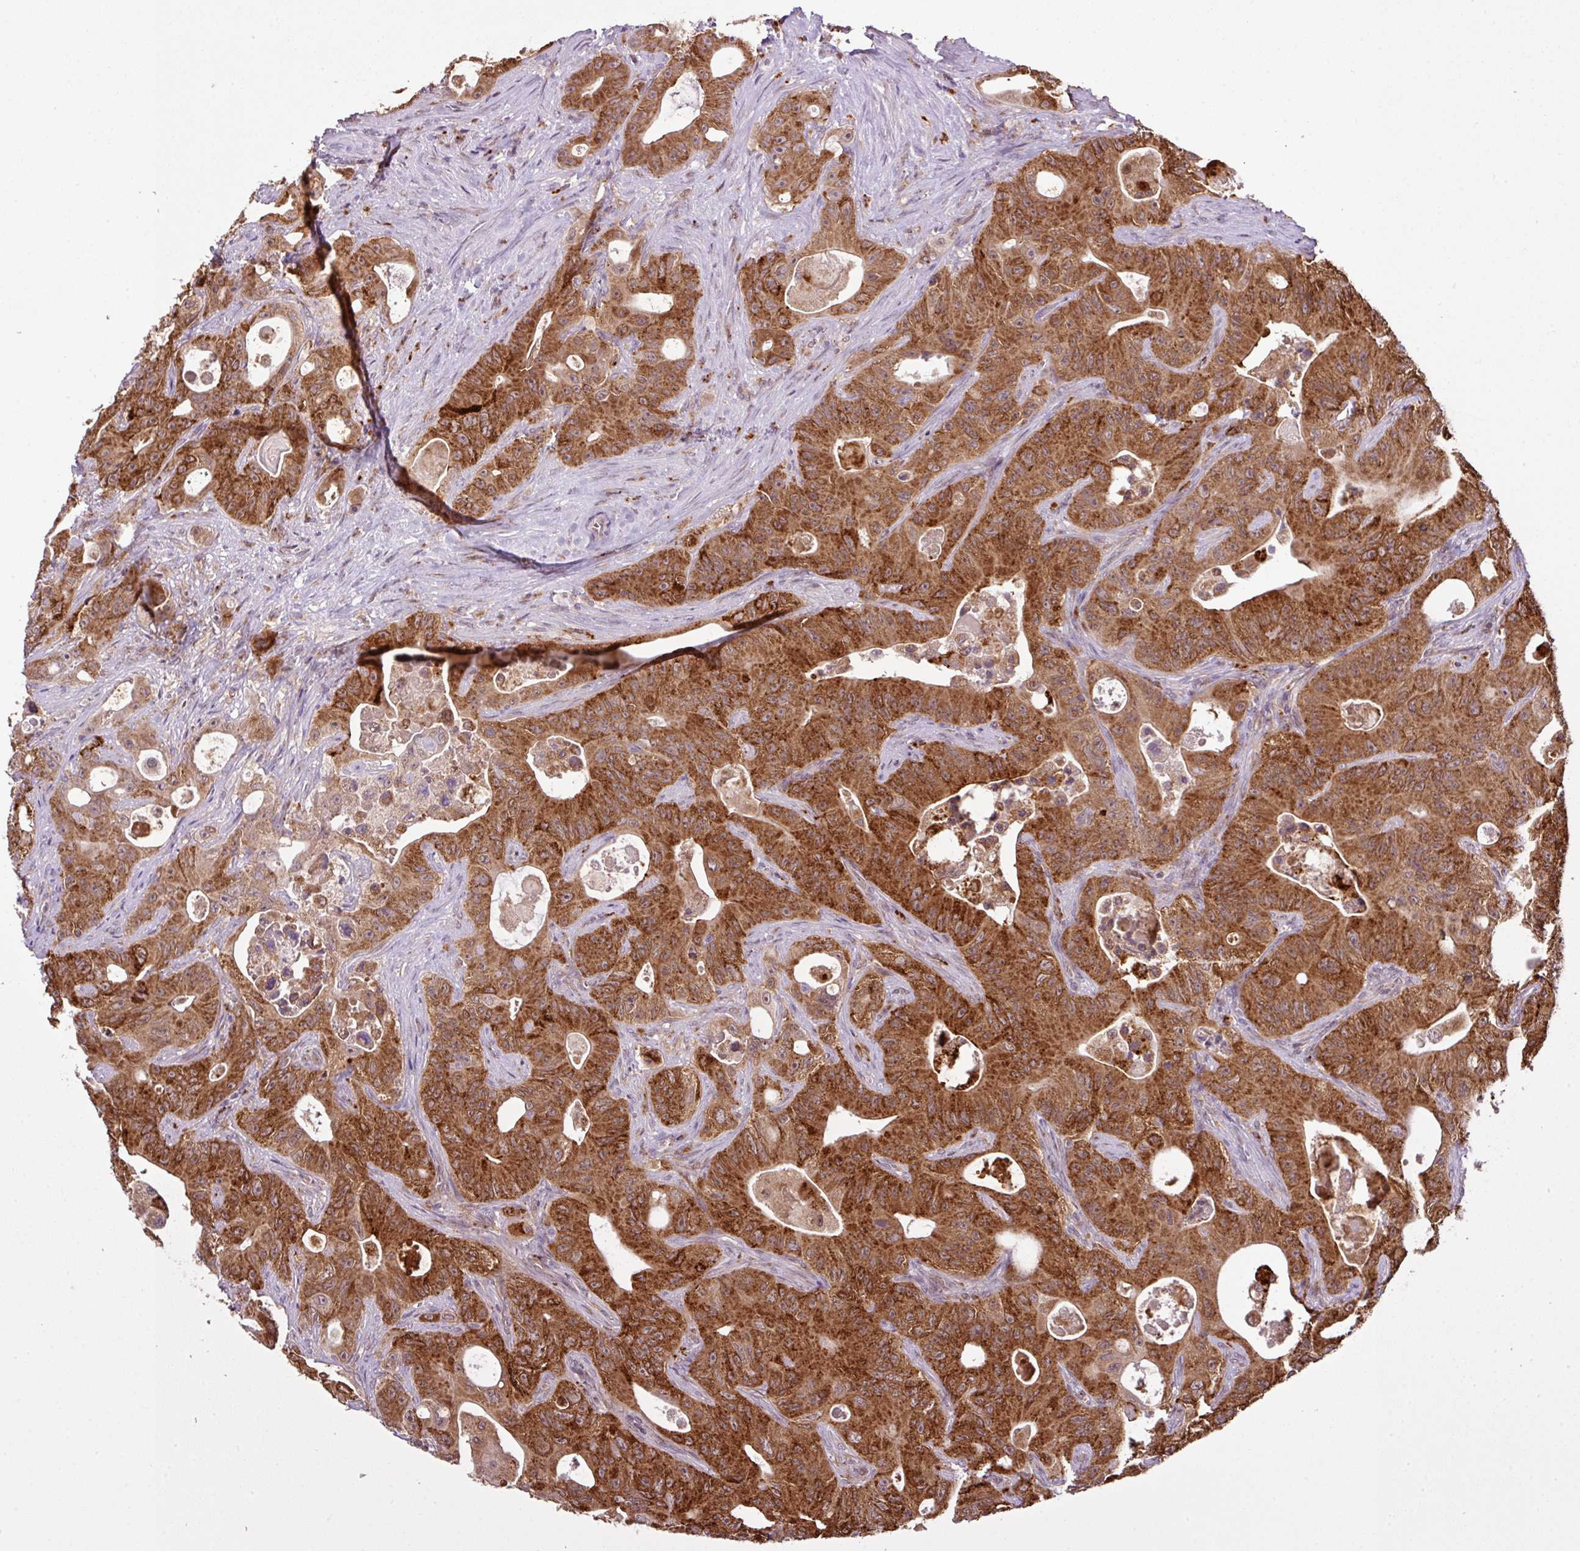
{"staining": {"intensity": "strong", "quantity": ">75%", "location": "cytoplasmic/membranous"}, "tissue": "colorectal cancer", "cell_type": "Tumor cells", "image_type": "cancer", "snomed": [{"axis": "morphology", "description": "Adenocarcinoma, NOS"}, {"axis": "topography", "description": "Colon"}], "caption": "Colorectal adenocarcinoma stained with IHC reveals strong cytoplasmic/membranous expression in approximately >75% of tumor cells. Immunohistochemistry stains the protein in brown and the nuclei are stained blue.", "gene": "SMCO4", "patient": {"sex": "female", "age": 46}}